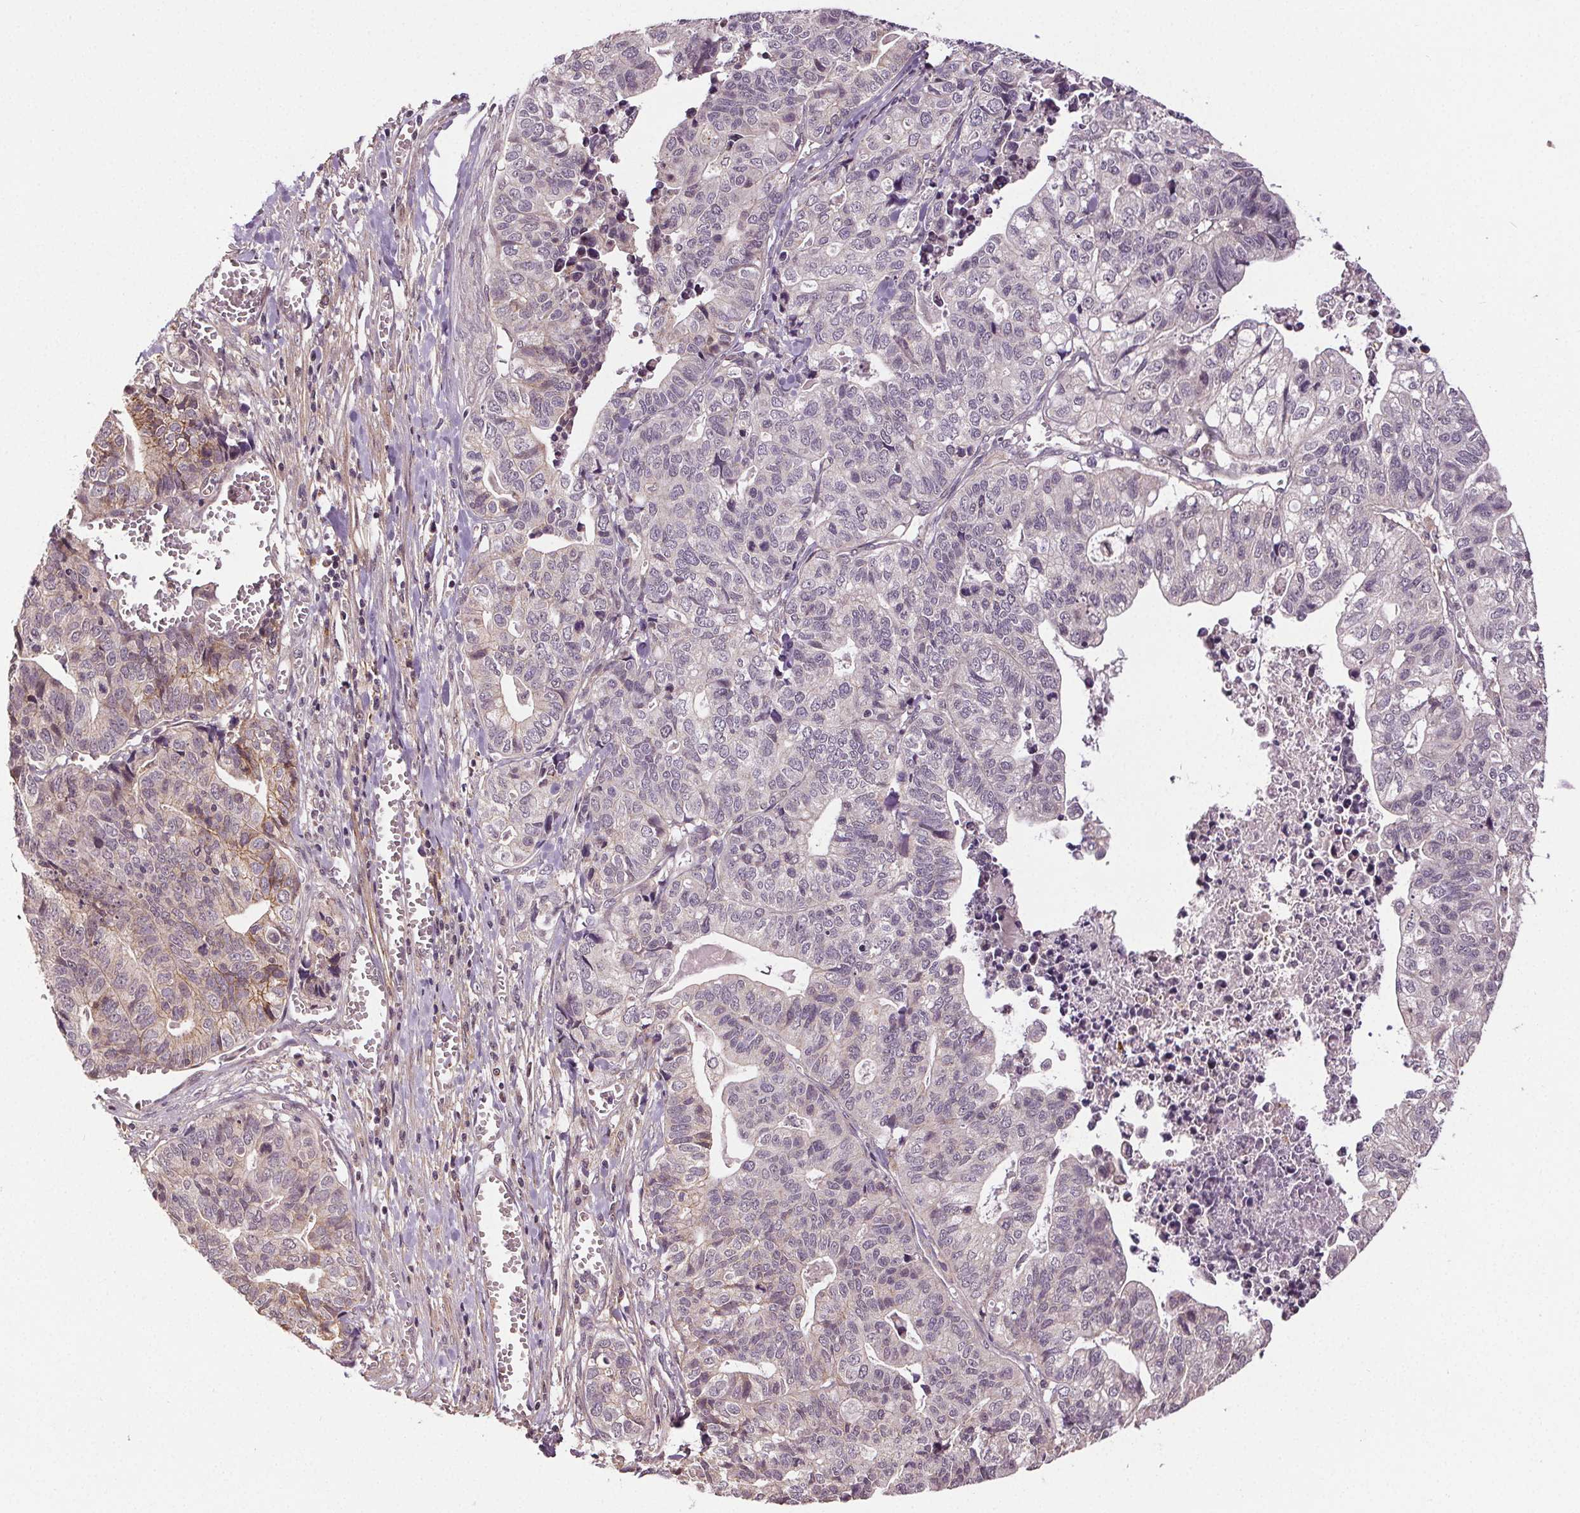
{"staining": {"intensity": "negative", "quantity": "none", "location": "none"}, "tissue": "stomach cancer", "cell_type": "Tumor cells", "image_type": "cancer", "snomed": [{"axis": "morphology", "description": "Adenocarcinoma, NOS"}, {"axis": "topography", "description": "Stomach, upper"}], "caption": "The photomicrograph exhibits no staining of tumor cells in adenocarcinoma (stomach).", "gene": "EPHB3", "patient": {"sex": "female", "age": 67}}